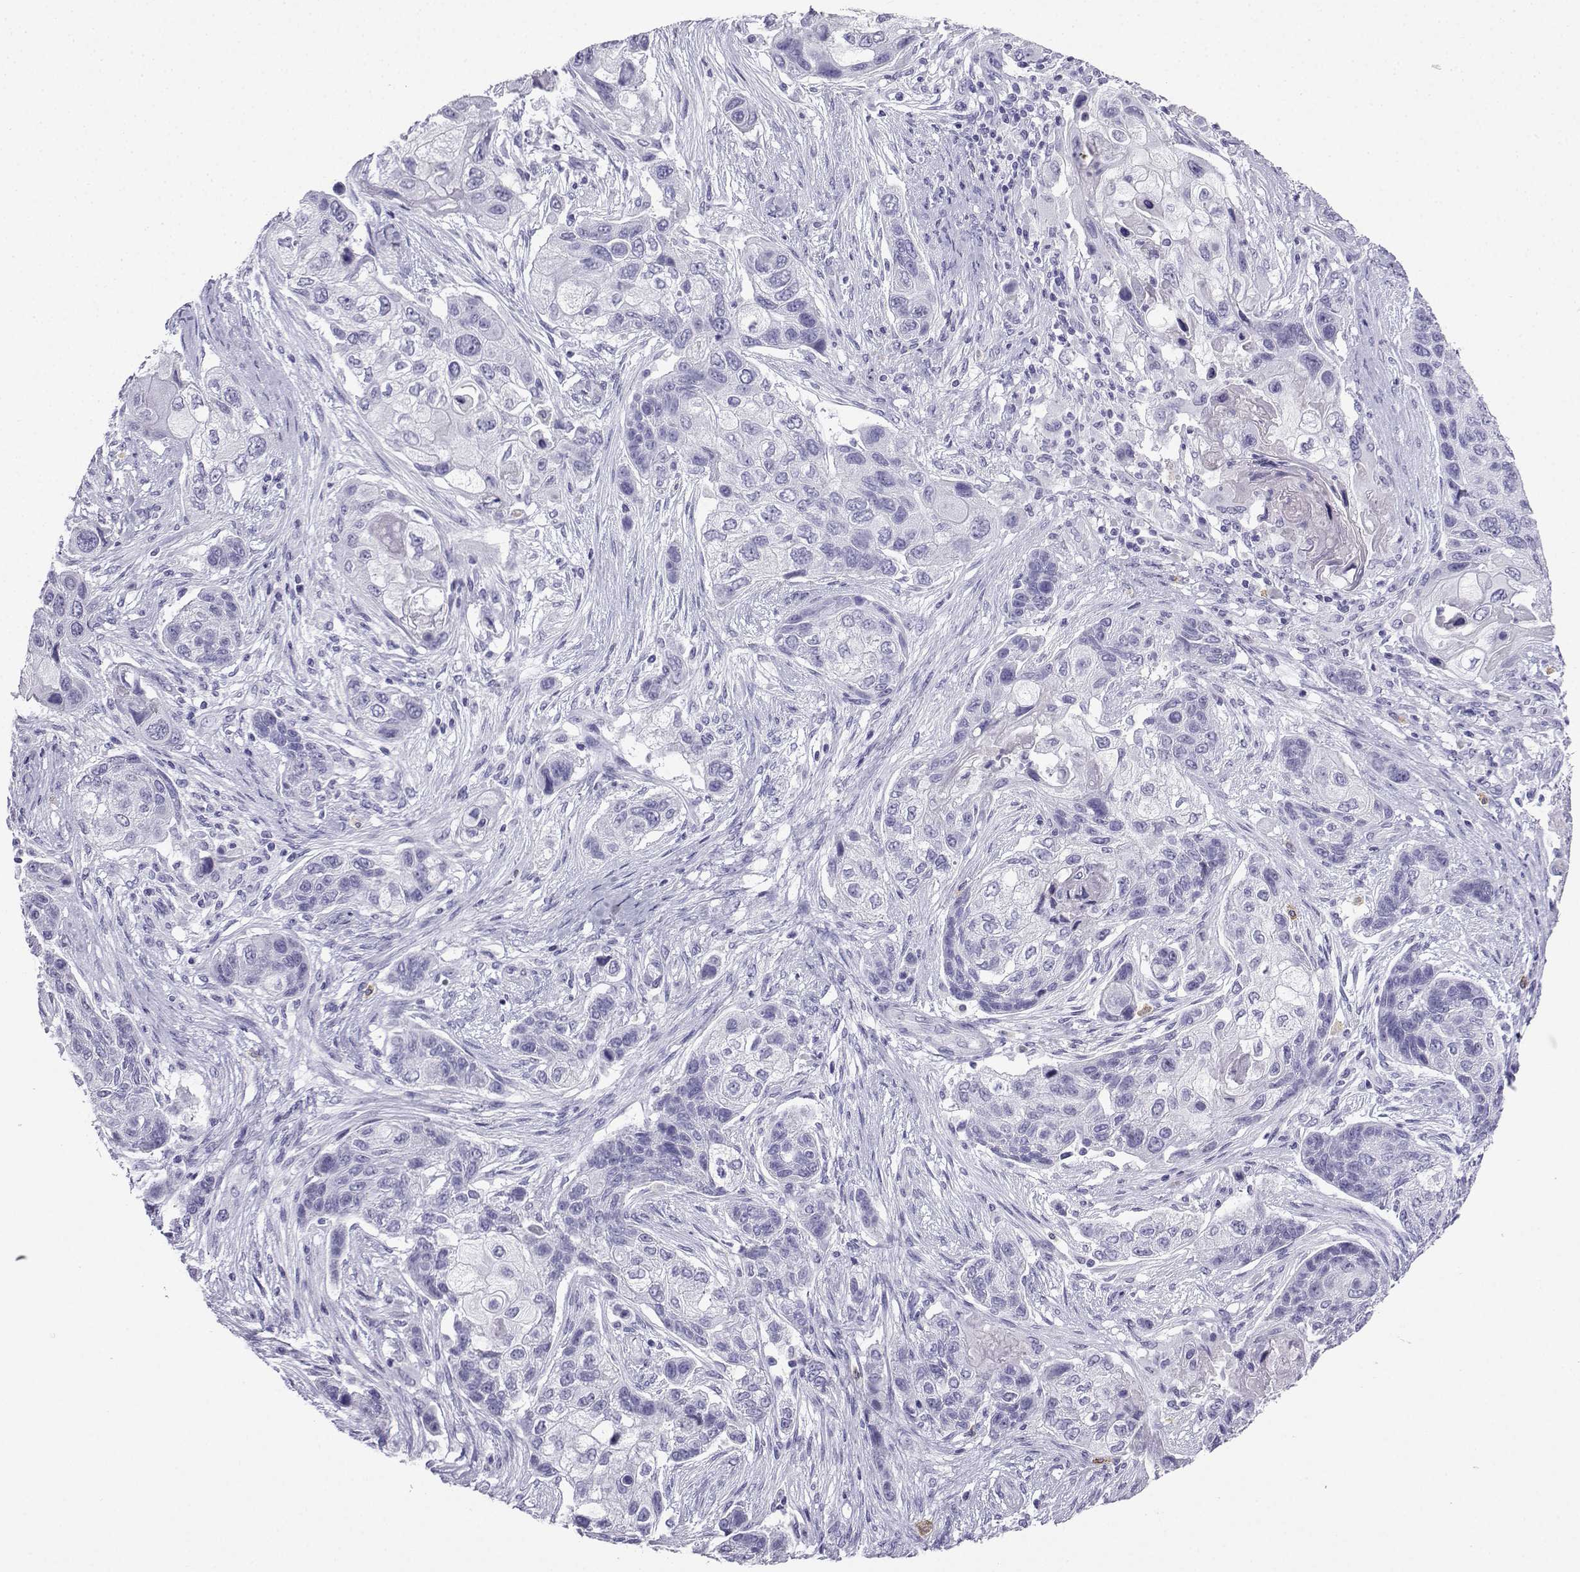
{"staining": {"intensity": "negative", "quantity": "none", "location": "none"}, "tissue": "lung cancer", "cell_type": "Tumor cells", "image_type": "cancer", "snomed": [{"axis": "morphology", "description": "Squamous cell carcinoma, NOS"}, {"axis": "topography", "description": "Lung"}], "caption": "Micrograph shows no protein staining in tumor cells of lung cancer (squamous cell carcinoma) tissue.", "gene": "SLC18A2", "patient": {"sex": "male", "age": 69}}